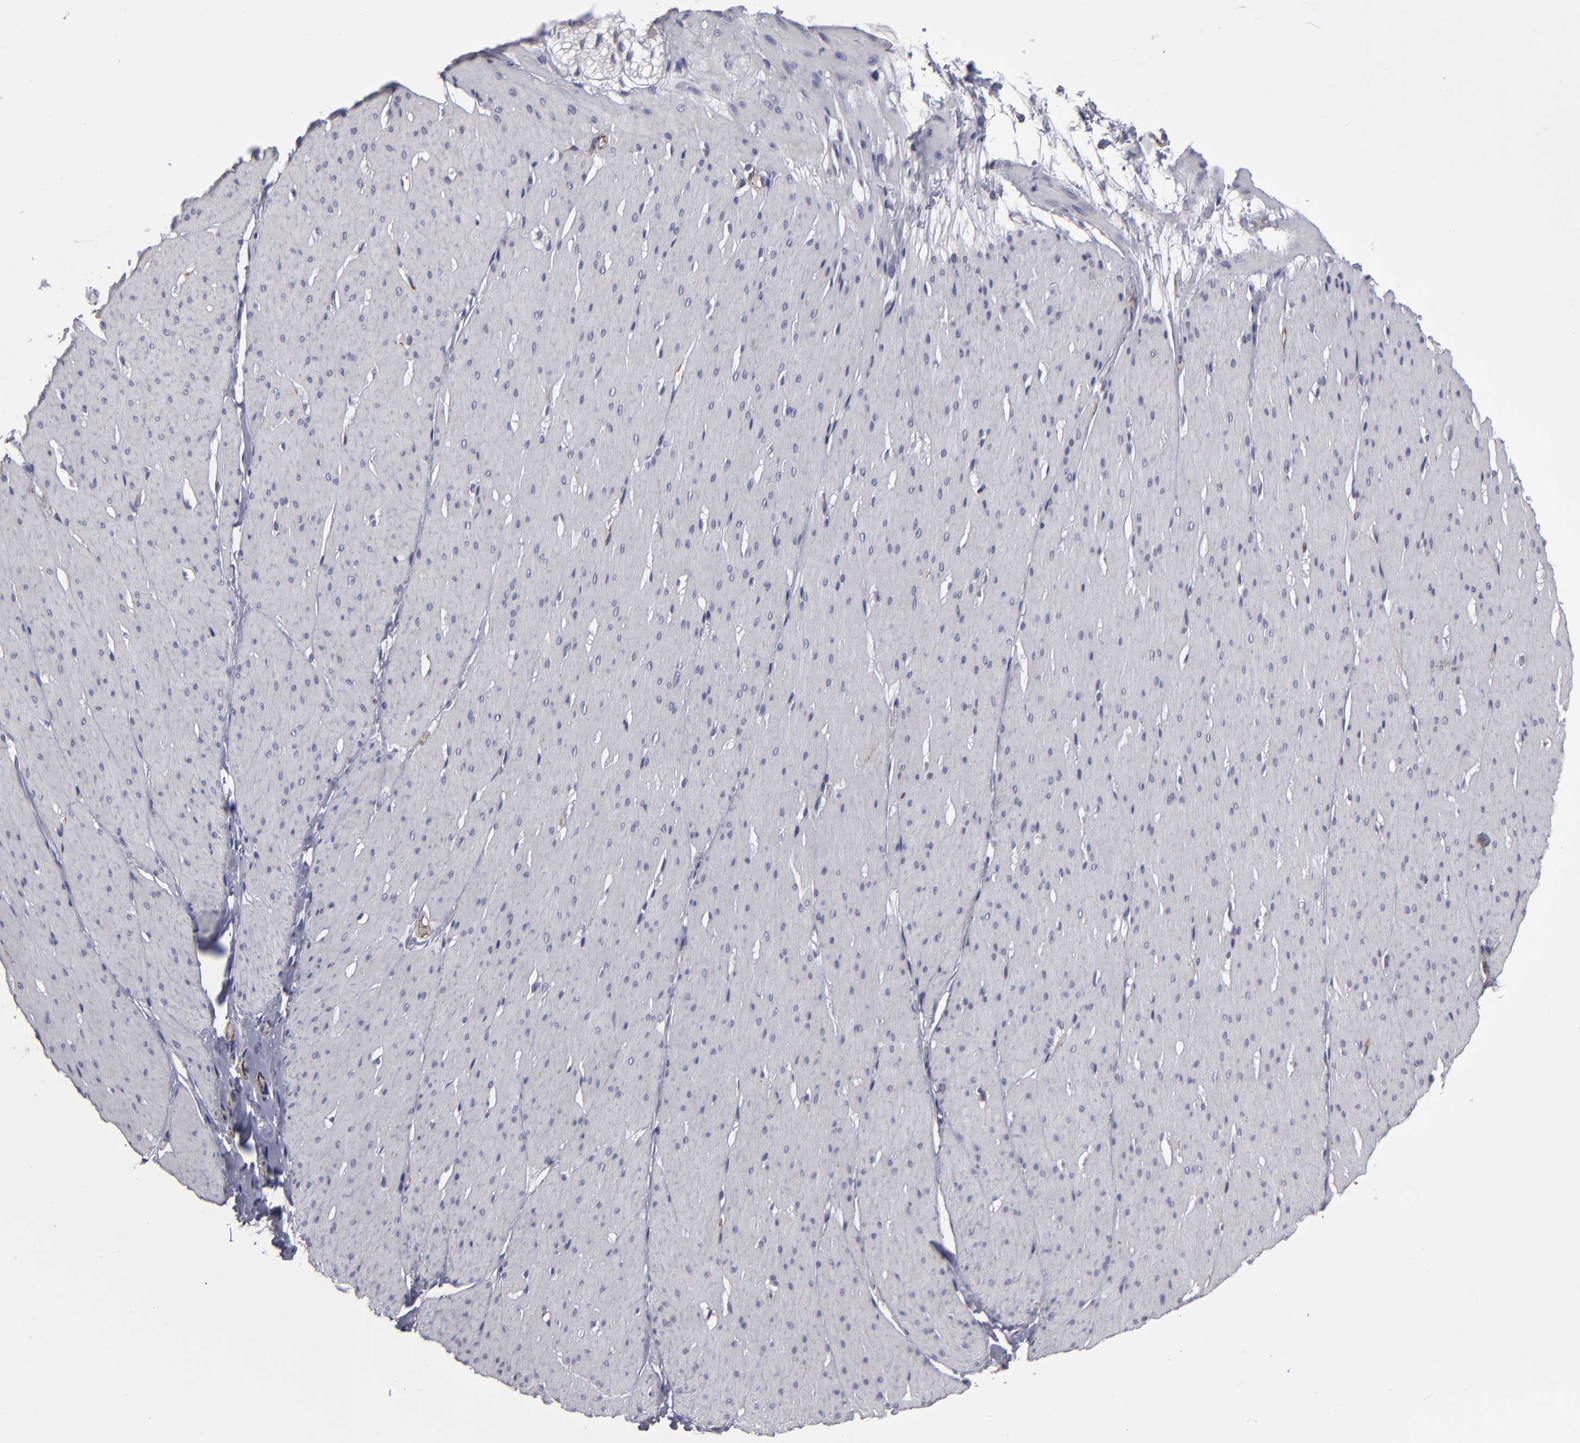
{"staining": {"intensity": "negative", "quantity": "none", "location": "none"}, "tissue": "smooth muscle", "cell_type": "Smooth muscle cells", "image_type": "normal", "snomed": [{"axis": "morphology", "description": "Normal tissue, NOS"}, {"axis": "topography", "description": "Smooth muscle"}, {"axis": "topography", "description": "Colon"}], "caption": "Immunohistochemistry of benign human smooth muscle displays no positivity in smooth muscle cells.", "gene": "ZNF175", "patient": {"sex": "male", "age": 67}}